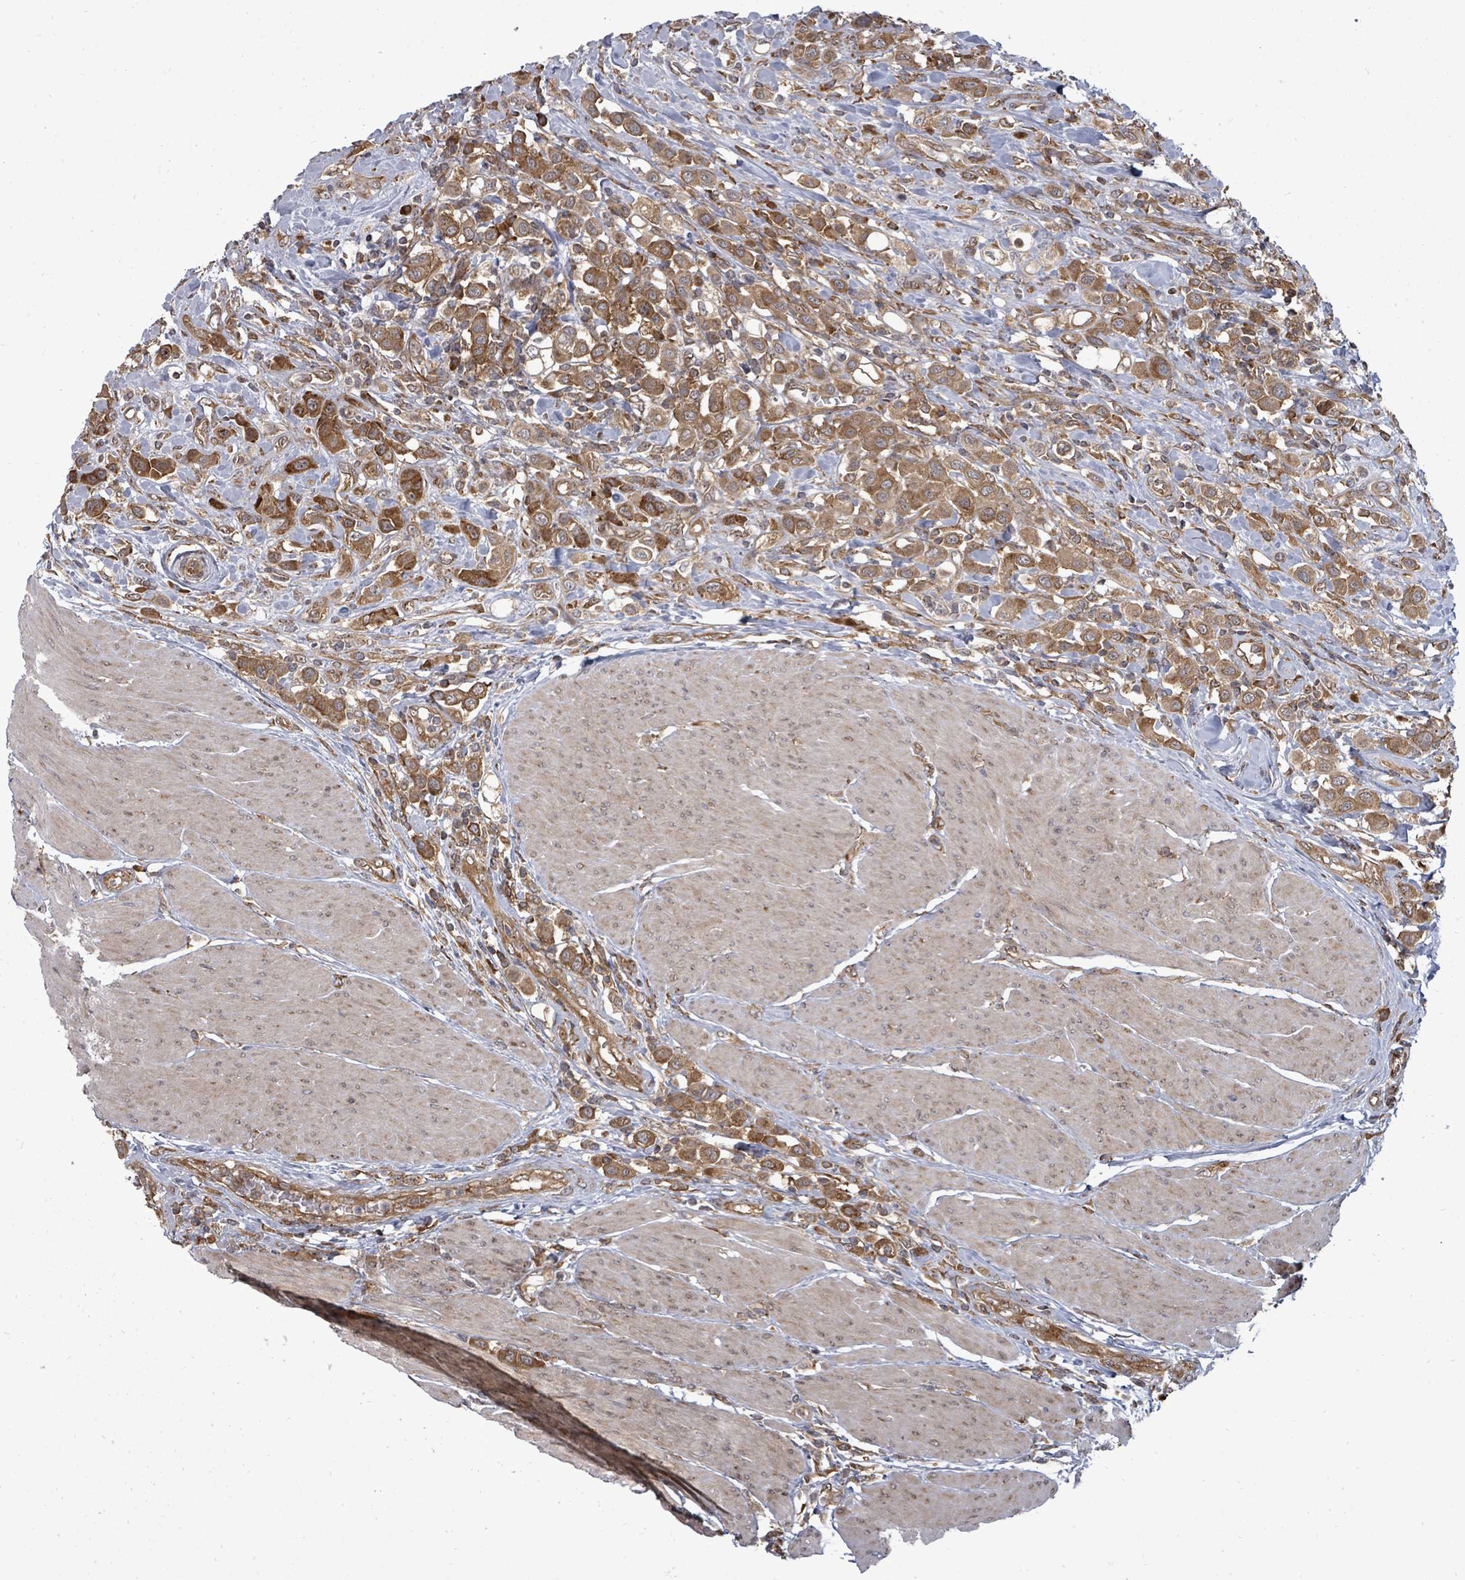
{"staining": {"intensity": "moderate", "quantity": ">75%", "location": "cytoplasmic/membranous"}, "tissue": "urothelial cancer", "cell_type": "Tumor cells", "image_type": "cancer", "snomed": [{"axis": "morphology", "description": "Urothelial carcinoma, High grade"}, {"axis": "topography", "description": "Urinary bladder"}], "caption": "This photomicrograph exhibits immunohistochemistry staining of human high-grade urothelial carcinoma, with medium moderate cytoplasmic/membranous staining in about >75% of tumor cells.", "gene": "EIF3C", "patient": {"sex": "male", "age": 50}}